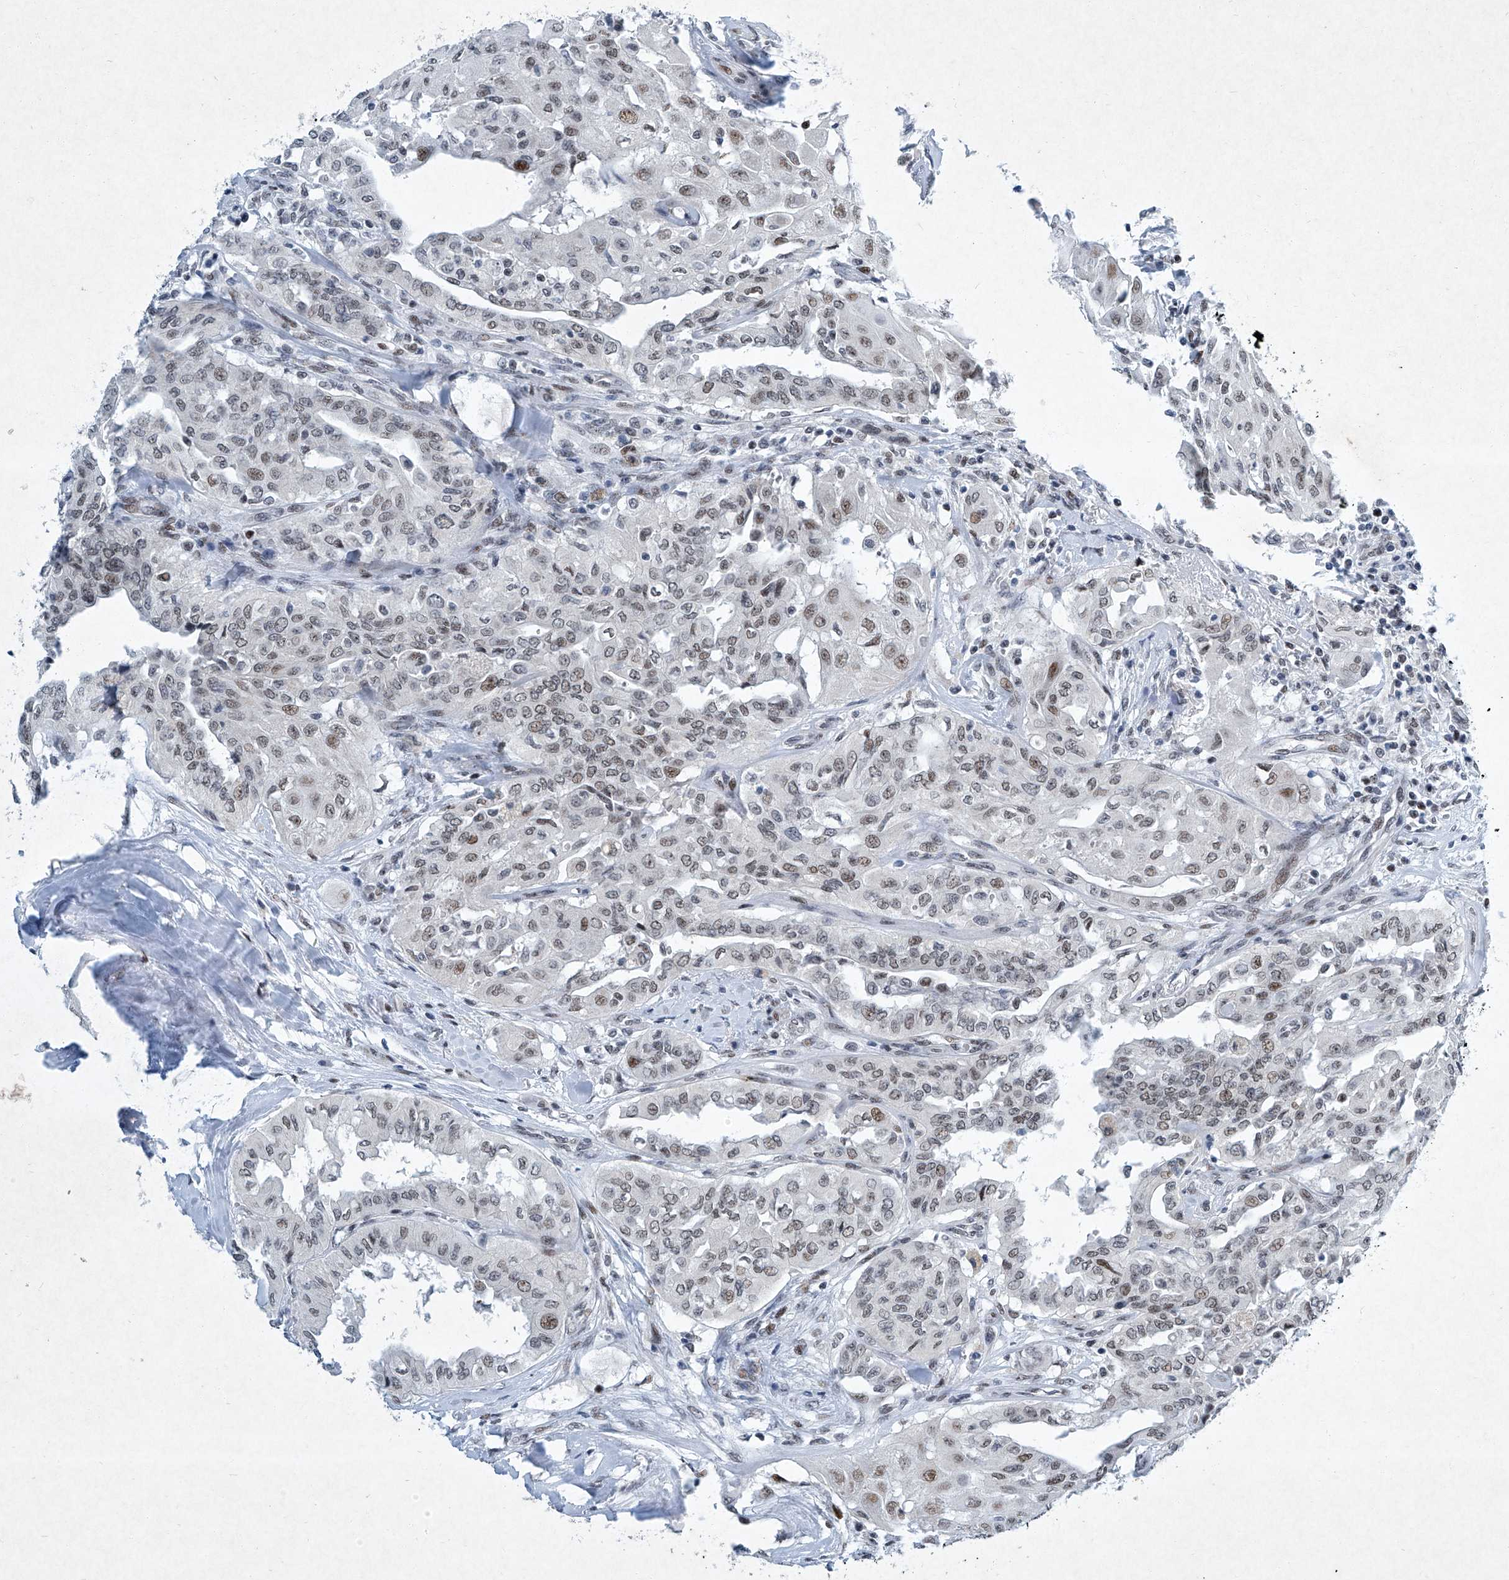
{"staining": {"intensity": "weak", "quantity": ">75%", "location": "nuclear"}, "tissue": "thyroid cancer", "cell_type": "Tumor cells", "image_type": "cancer", "snomed": [{"axis": "morphology", "description": "Papillary adenocarcinoma, NOS"}, {"axis": "topography", "description": "Thyroid gland"}], "caption": "Protein expression analysis of thyroid cancer (papillary adenocarcinoma) reveals weak nuclear positivity in approximately >75% of tumor cells. (Brightfield microscopy of DAB IHC at high magnification).", "gene": "TFDP1", "patient": {"sex": "female", "age": 59}}